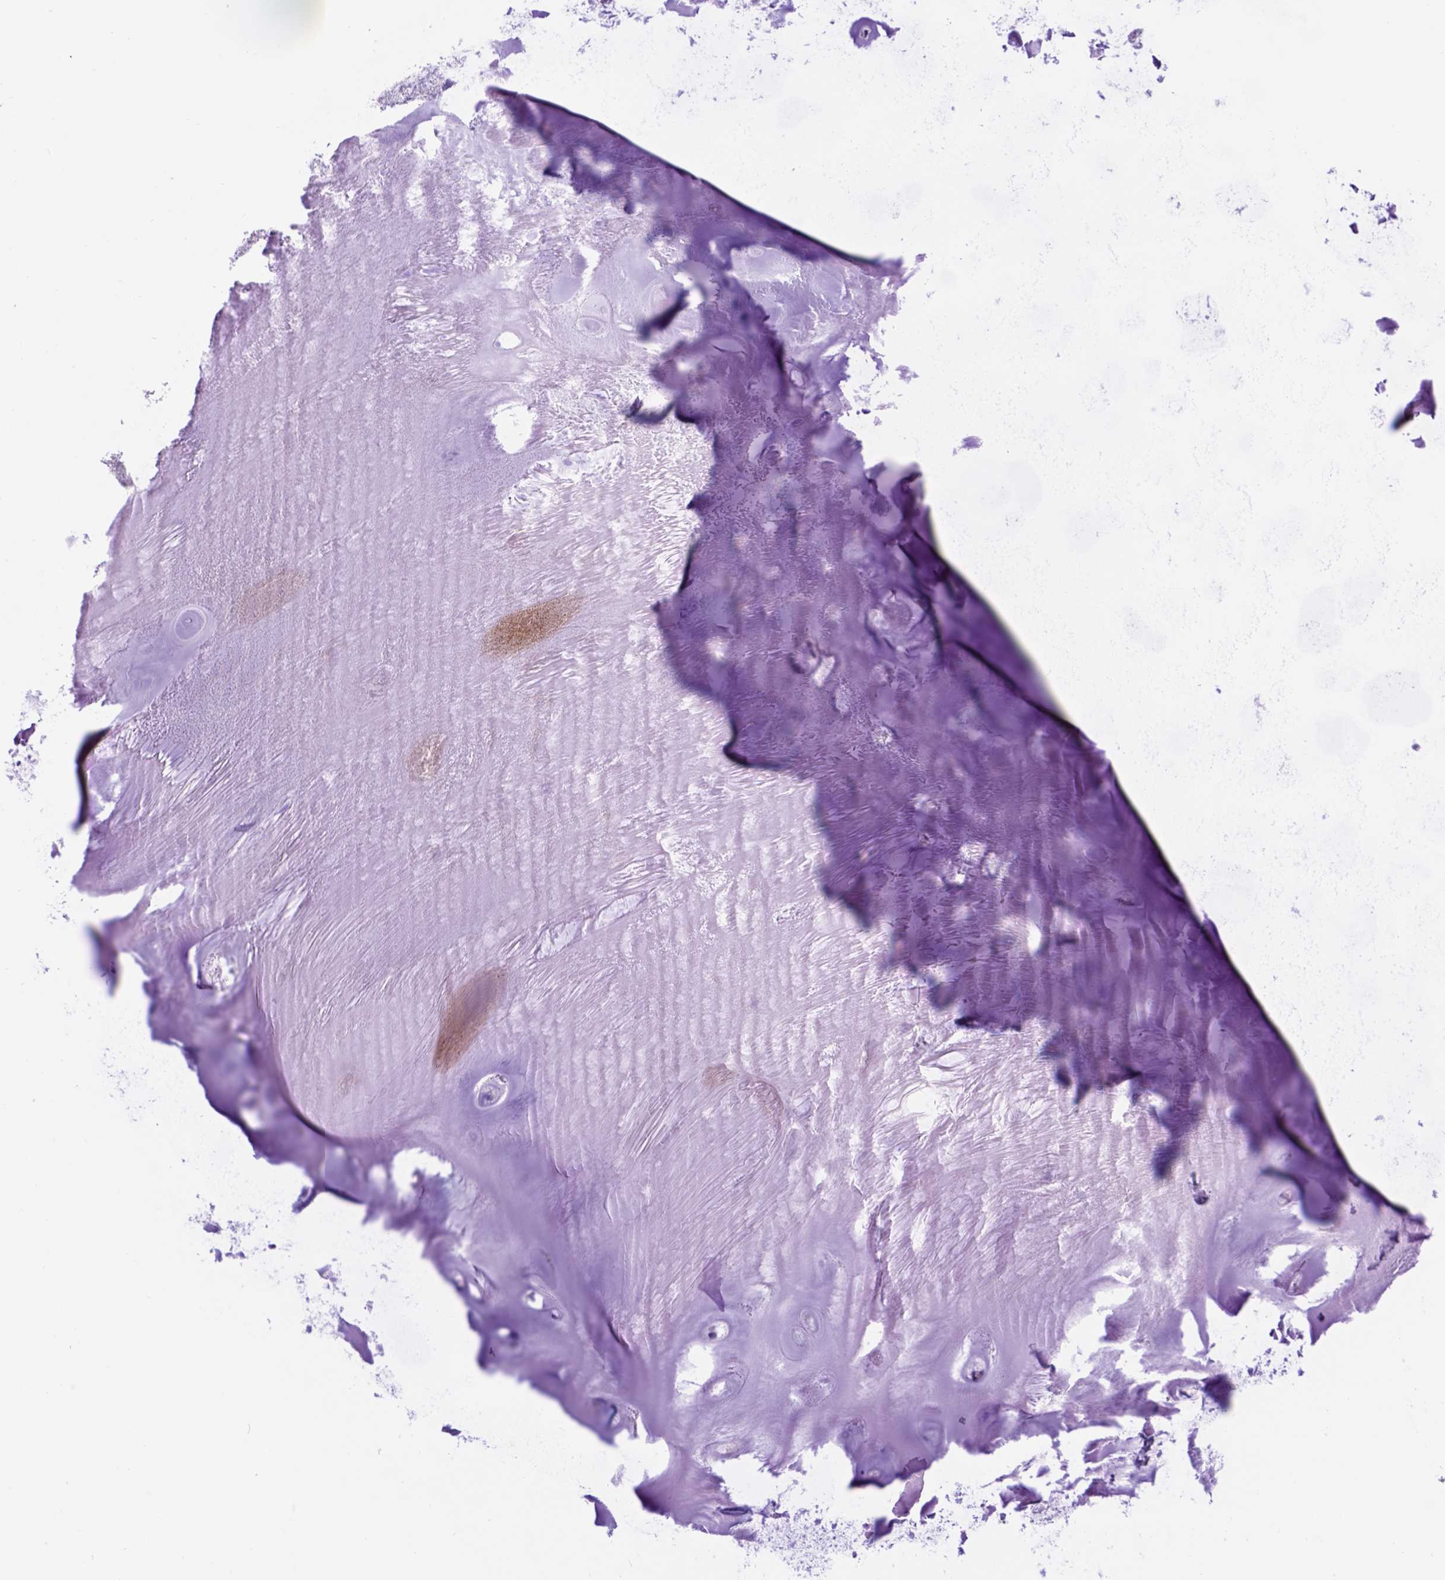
{"staining": {"intensity": "negative", "quantity": "none", "location": "none"}, "tissue": "soft tissue", "cell_type": "Fibroblasts", "image_type": "normal", "snomed": [{"axis": "morphology", "description": "Normal tissue, NOS"}, {"axis": "morphology", "description": "Squamous cell carcinoma, NOS"}, {"axis": "topography", "description": "Cartilage tissue"}, {"axis": "topography", "description": "Bronchus"}, {"axis": "topography", "description": "Lung"}], "caption": "This is an immunohistochemistry (IHC) photomicrograph of unremarkable human soft tissue. There is no expression in fibroblasts.", "gene": "EGFR", "patient": {"sex": "male", "age": 66}}